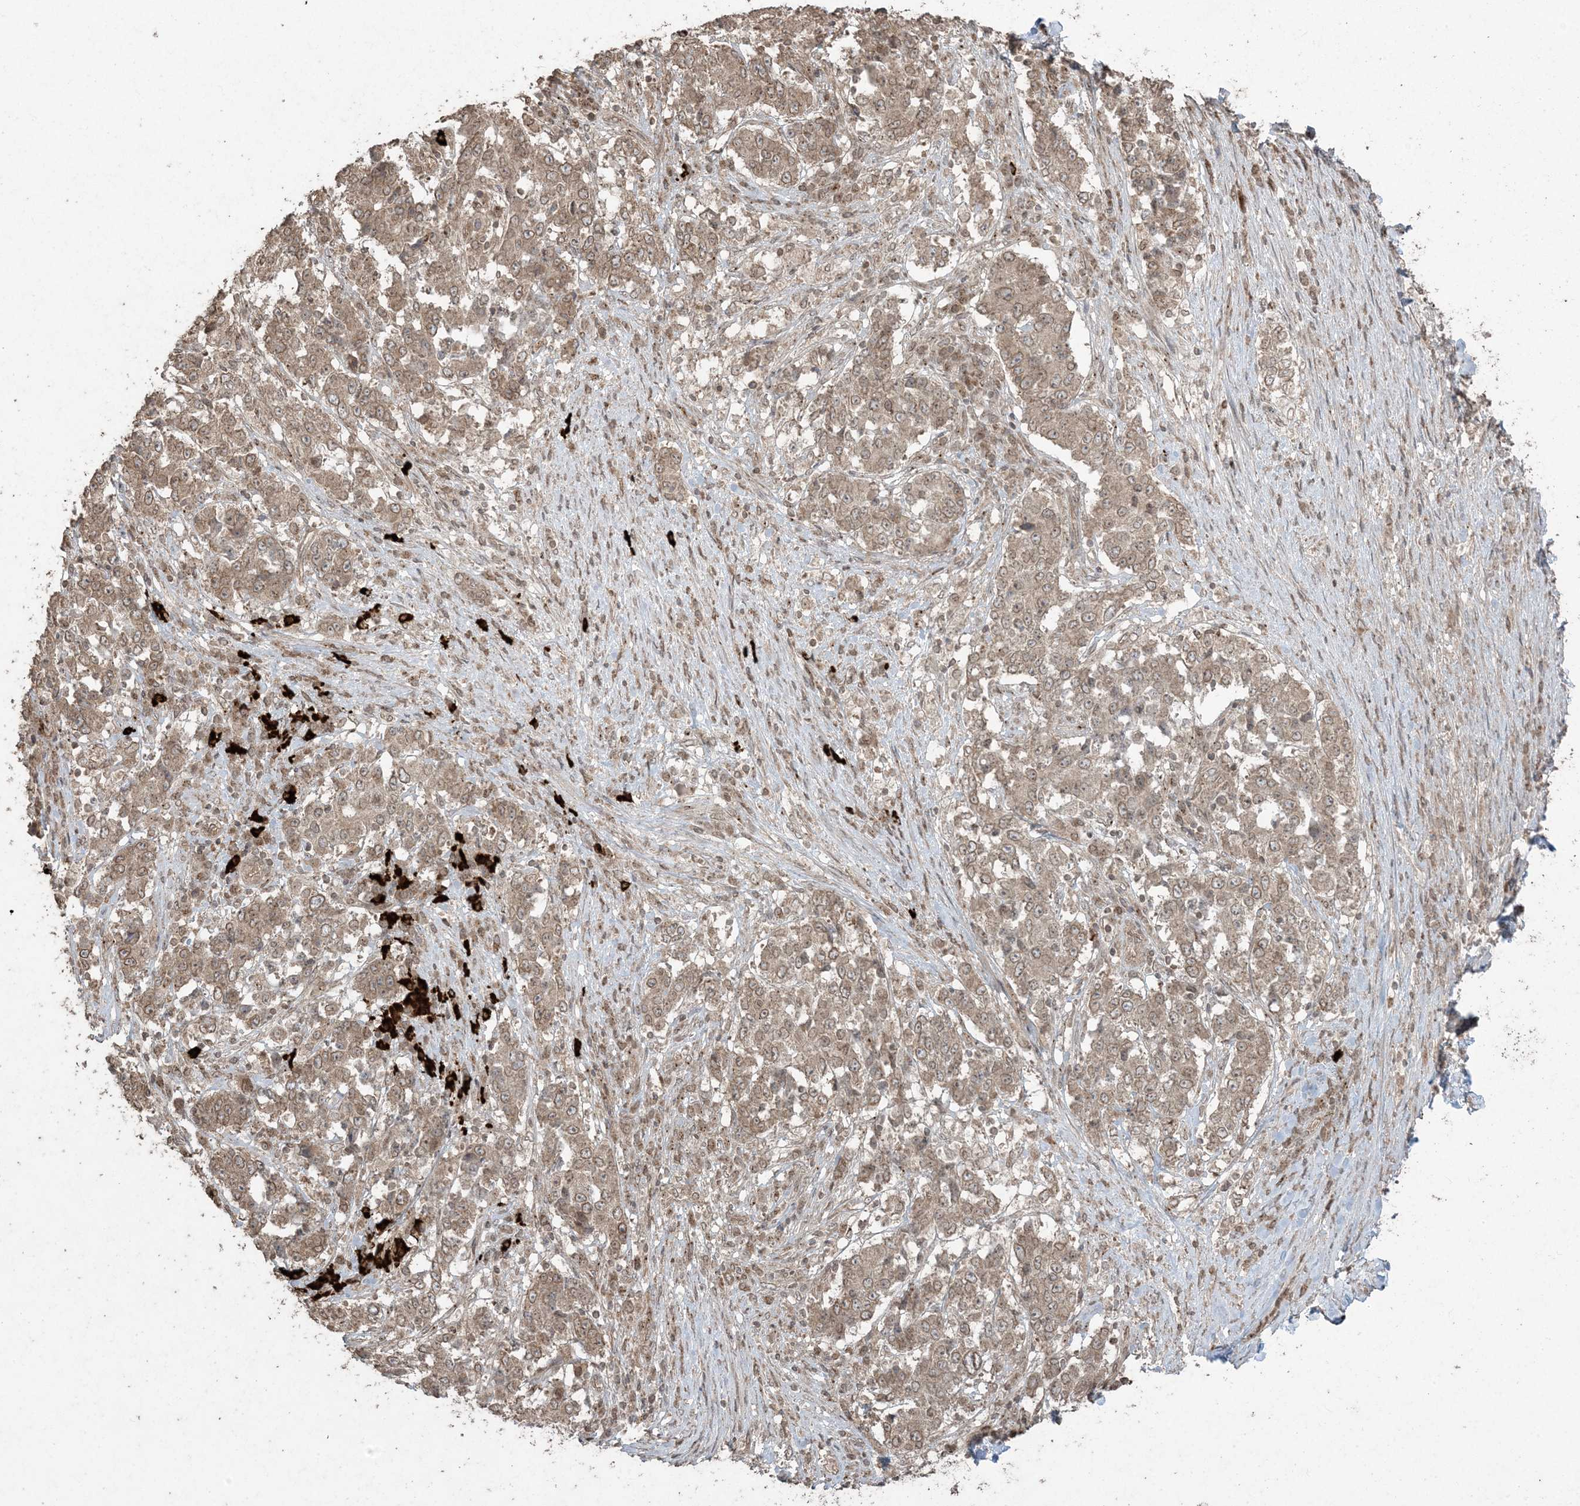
{"staining": {"intensity": "moderate", "quantity": ">75%", "location": "cytoplasmic/membranous,nuclear"}, "tissue": "stomach cancer", "cell_type": "Tumor cells", "image_type": "cancer", "snomed": [{"axis": "morphology", "description": "Adenocarcinoma, NOS"}, {"axis": "topography", "description": "Stomach"}], "caption": "An image of stomach cancer stained for a protein shows moderate cytoplasmic/membranous and nuclear brown staining in tumor cells.", "gene": "DDX19B", "patient": {"sex": "male", "age": 59}}